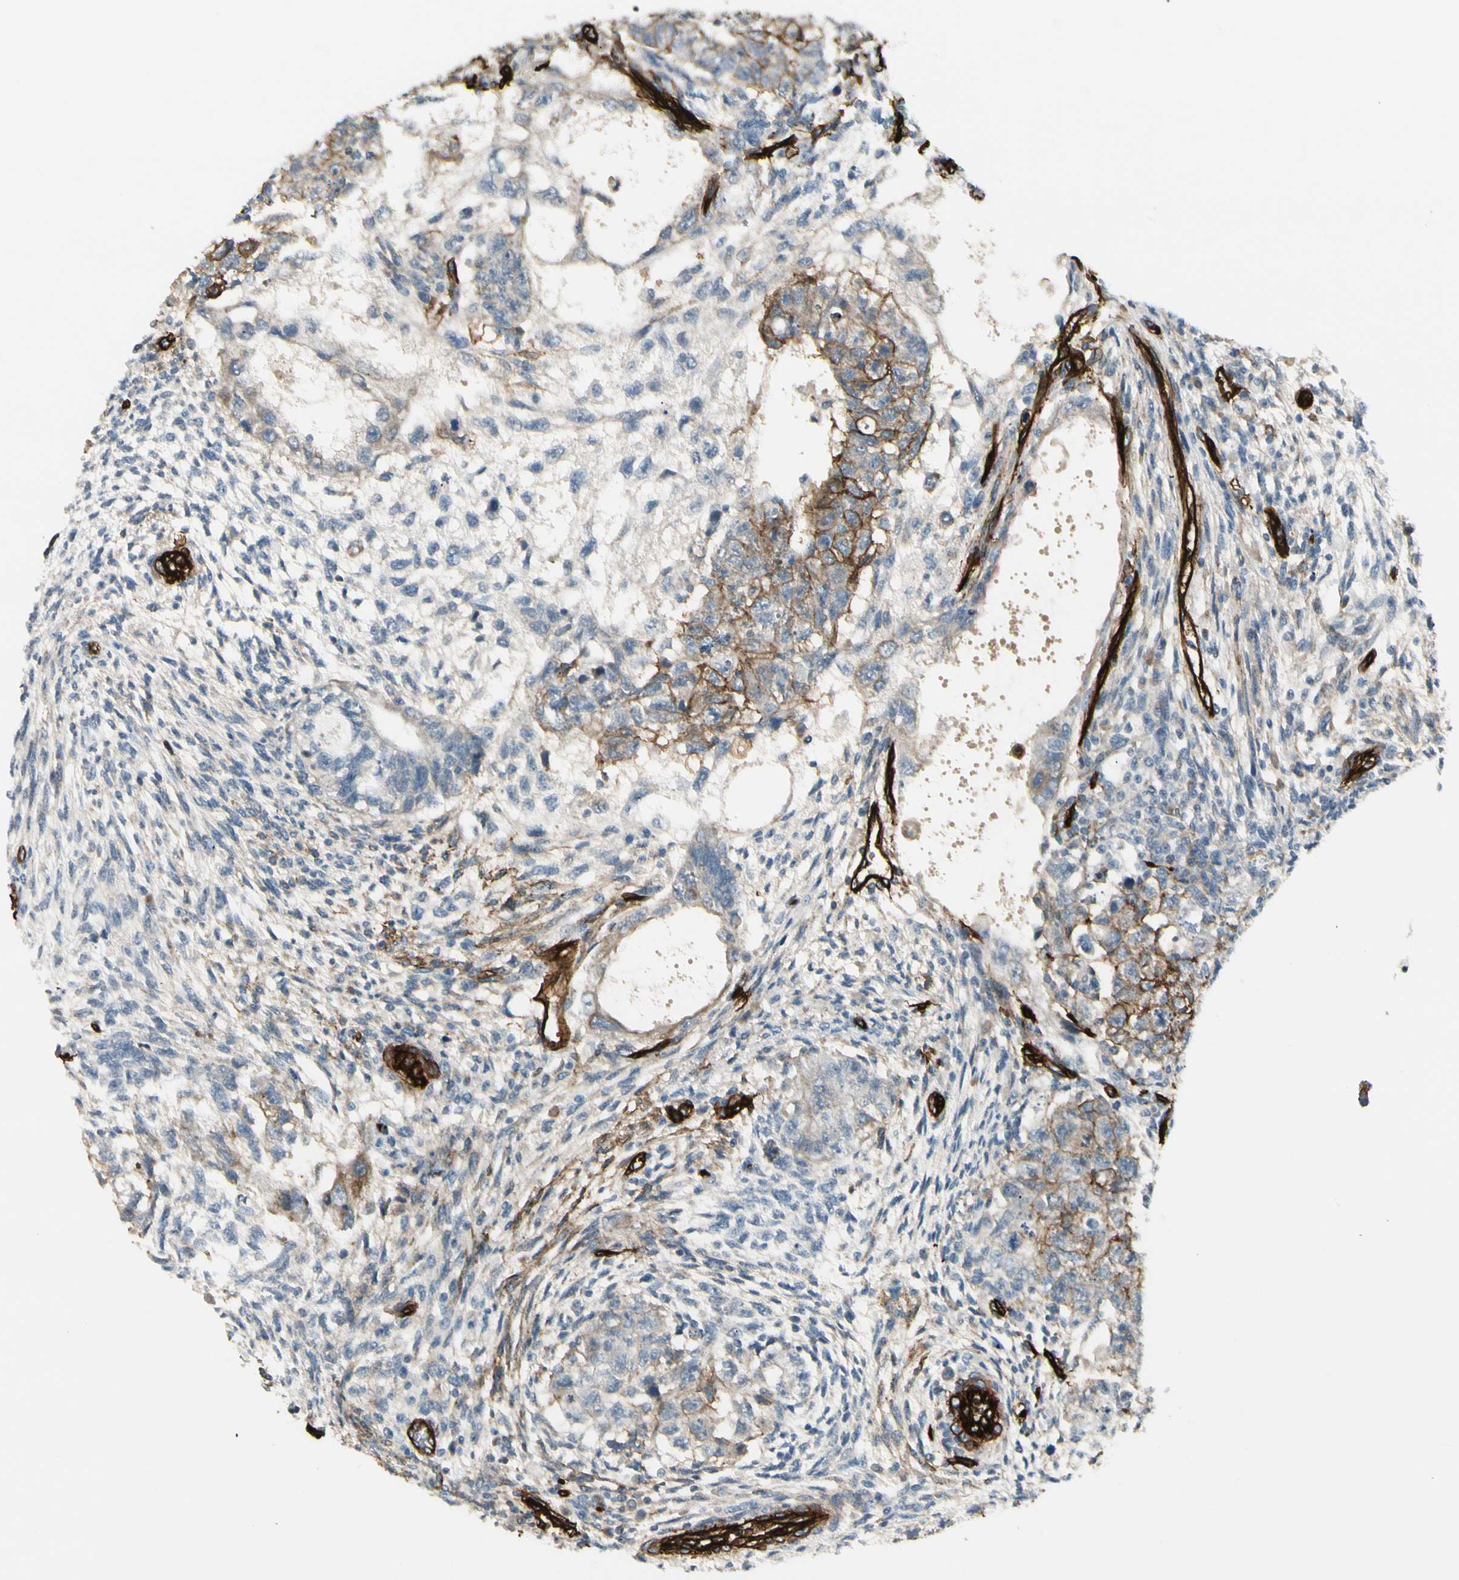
{"staining": {"intensity": "moderate", "quantity": "<25%", "location": "cytoplasmic/membranous"}, "tissue": "testis cancer", "cell_type": "Tumor cells", "image_type": "cancer", "snomed": [{"axis": "morphology", "description": "Normal tissue, NOS"}, {"axis": "morphology", "description": "Carcinoma, Embryonal, NOS"}, {"axis": "topography", "description": "Testis"}], "caption": "This is a photomicrograph of immunohistochemistry (IHC) staining of testis cancer (embryonal carcinoma), which shows moderate expression in the cytoplasmic/membranous of tumor cells.", "gene": "MCAM", "patient": {"sex": "male", "age": 36}}